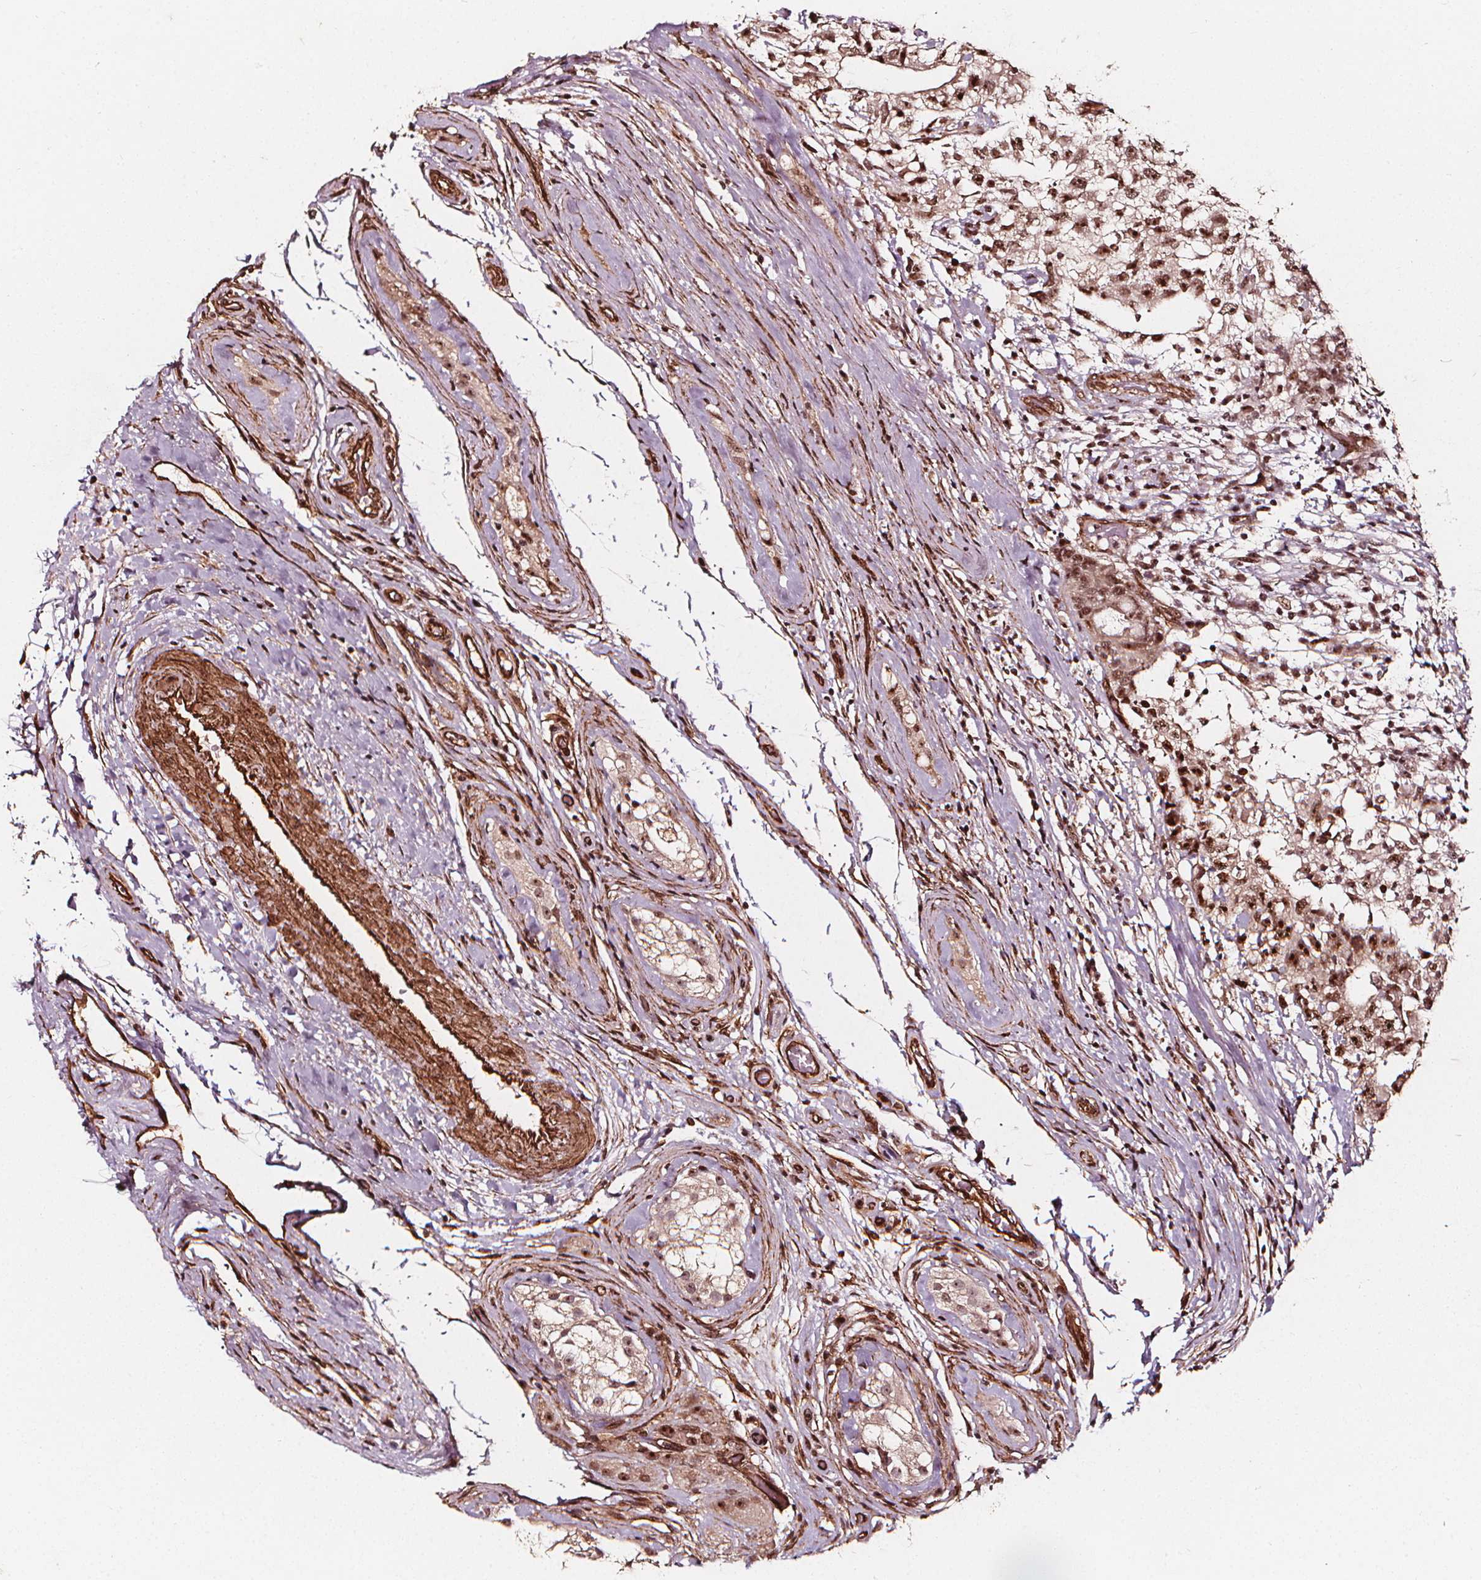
{"staining": {"intensity": "moderate", "quantity": ">75%", "location": "nuclear"}, "tissue": "testis cancer", "cell_type": "Tumor cells", "image_type": "cancer", "snomed": [{"axis": "morphology", "description": "Seminoma, NOS"}, {"axis": "morphology", "description": "Carcinoma, Embryonal, NOS"}, {"axis": "topography", "description": "Testis"}], "caption": "Moderate nuclear protein expression is present in about >75% of tumor cells in testis cancer.", "gene": "EXOSC9", "patient": {"sex": "male", "age": 41}}